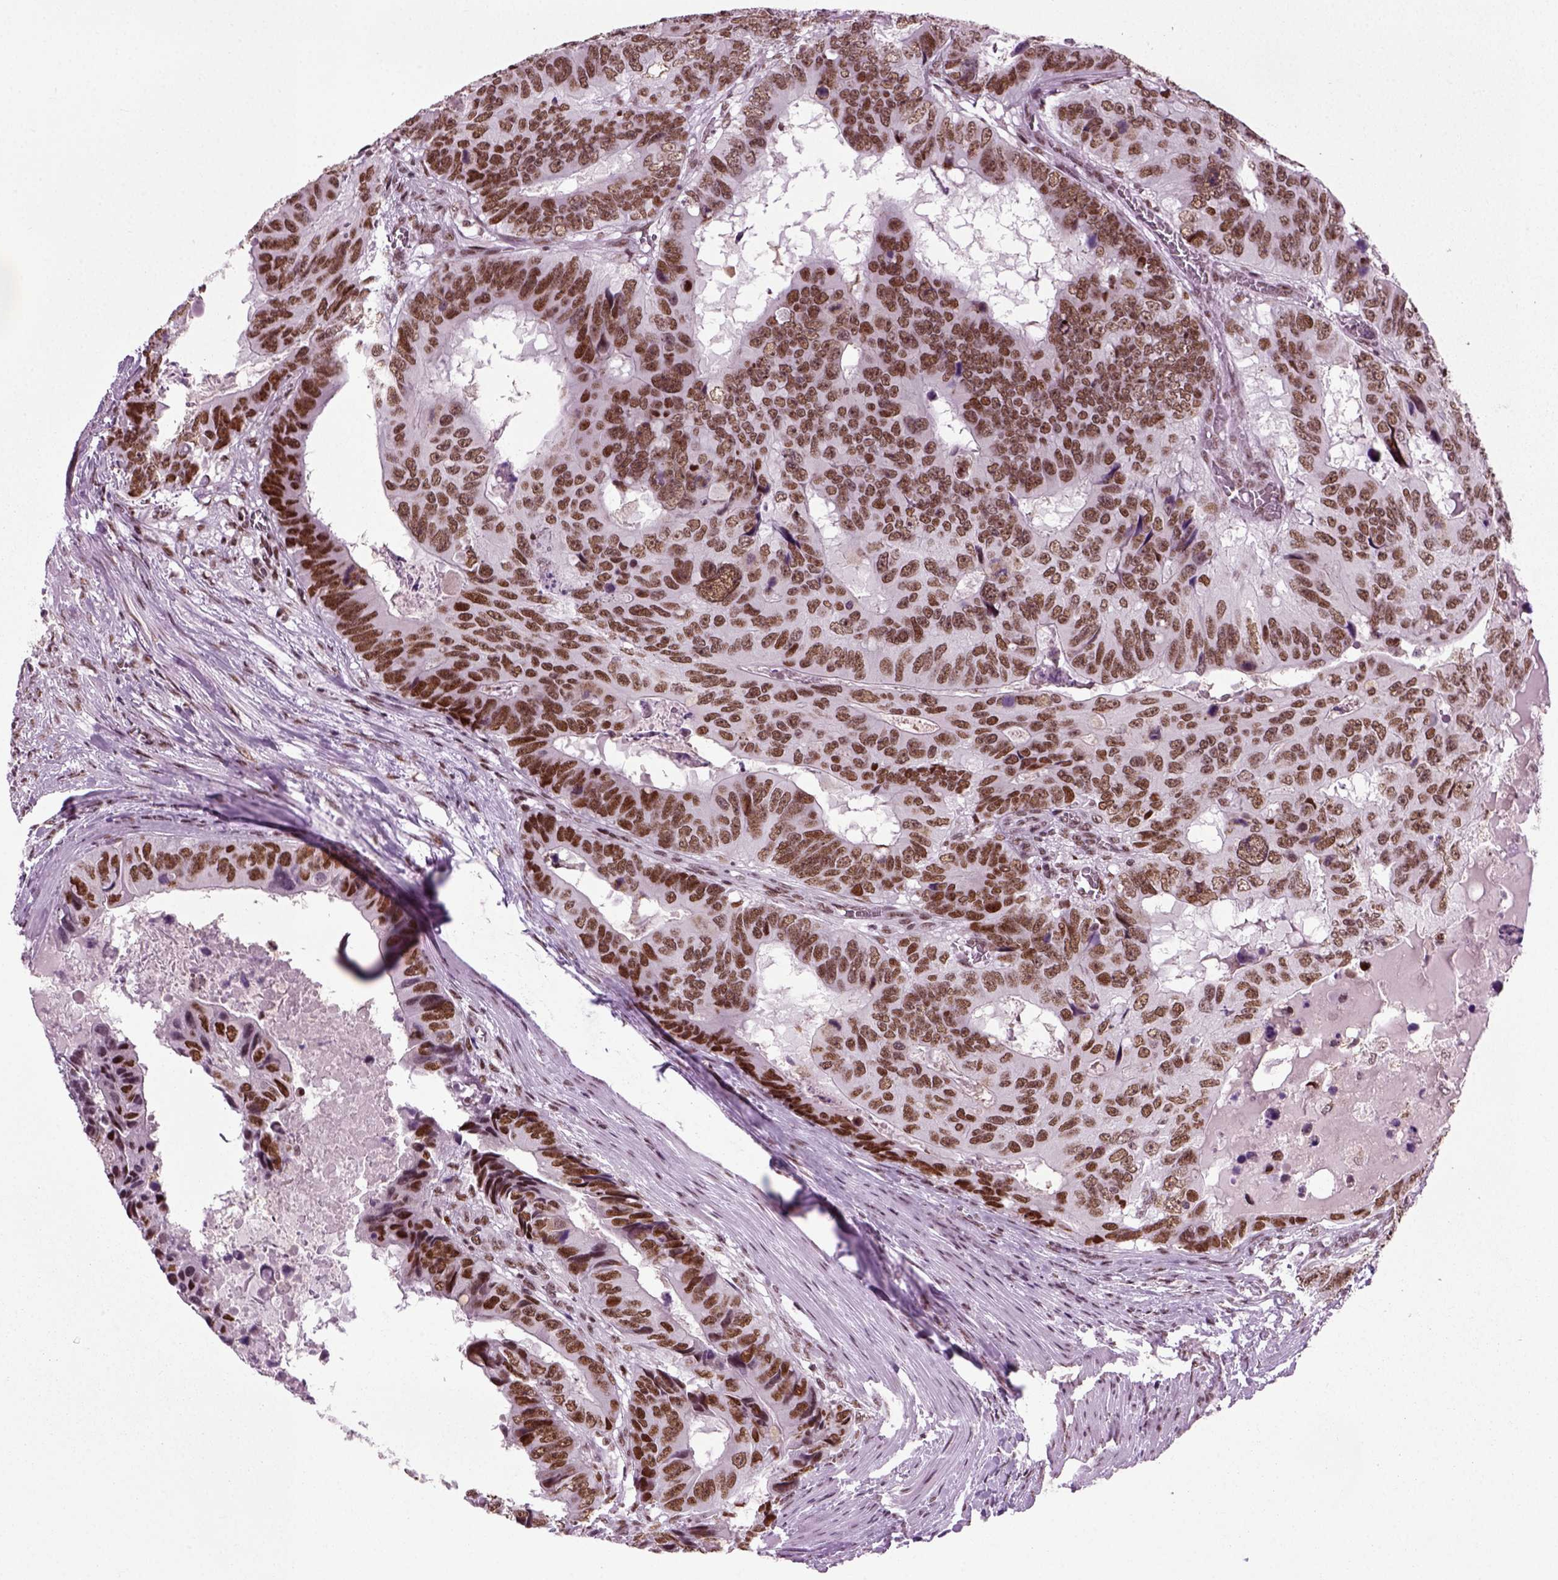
{"staining": {"intensity": "moderate", "quantity": ">75%", "location": "nuclear"}, "tissue": "colorectal cancer", "cell_type": "Tumor cells", "image_type": "cancer", "snomed": [{"axis": "morphology", "description": "Adenocarcinoma, NOS"}, {"axis": "topography", "description": "Colon"}], "caption": "Protein analysis of adenocarcinoma (colorectal) tissue exhibits moderate nuclear positivity in approximately >75% of tumor cells. The staining was performed using DAB, with brown indicating positive protein expression. Nuclei are stained blue with hematoxylin.", "gene": "RCOR3", "patient": {"sex": "male", "age": 79}}